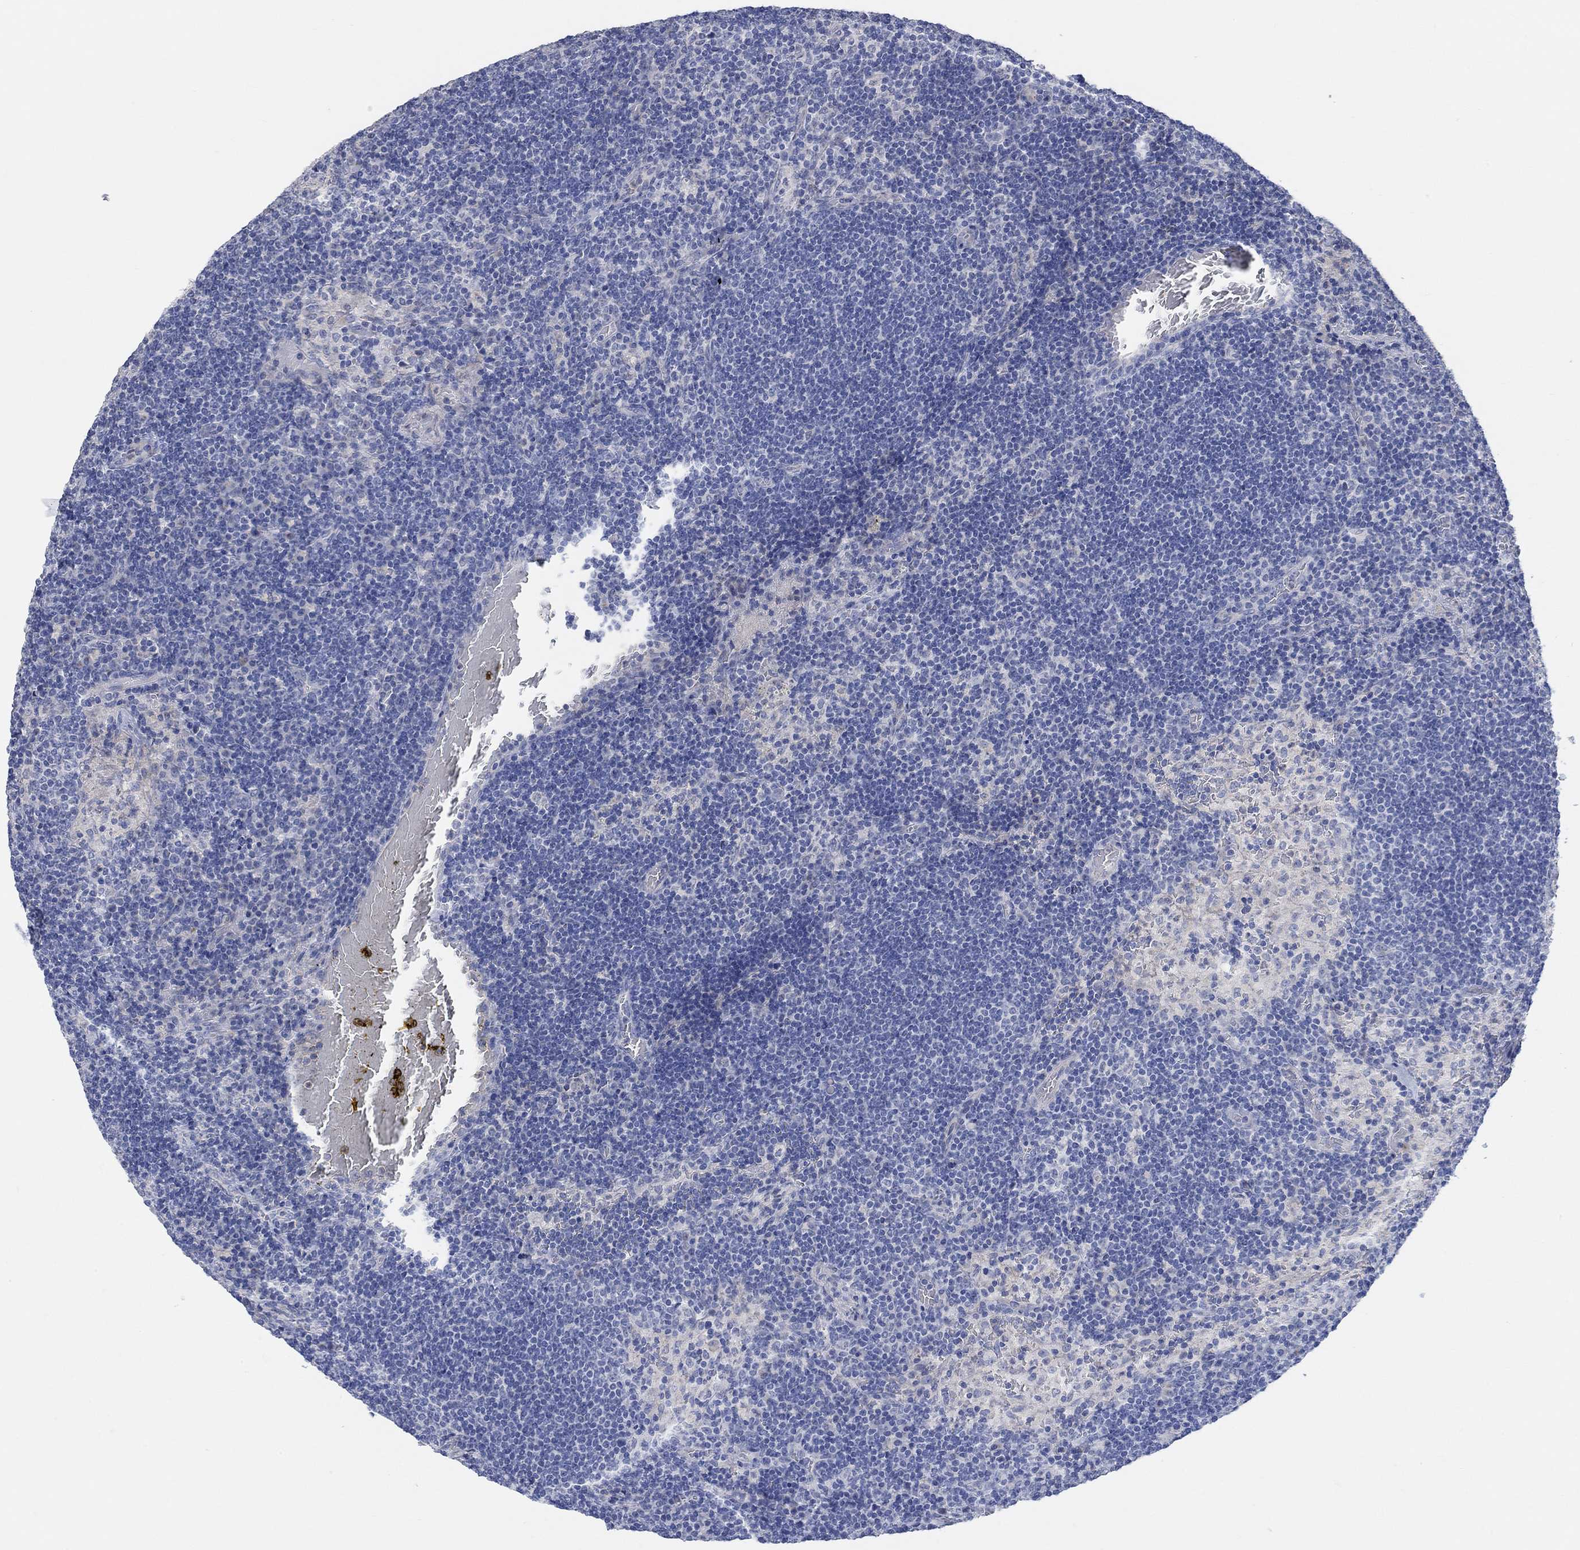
{"staining": {"intensity": "negative", "quantity": "none", "location": "none"}, "tissue": "lymph node", "cell_type": "Germinal center cells", "image_type": "normal", "snomed": [{"axis": "morphology", "description": "Normal tissue, NOS"}, {"axis": "topography", "description": "Lymph node"}], "caption": "DAB immunohistochemical staining of unremarkable human lymph node displays no significant staining in germinal center cells. (IHC, brightfield microscopy, high magnification).", "gene": "NLRP14", "patient": {"sex": "male", "age": 63}}